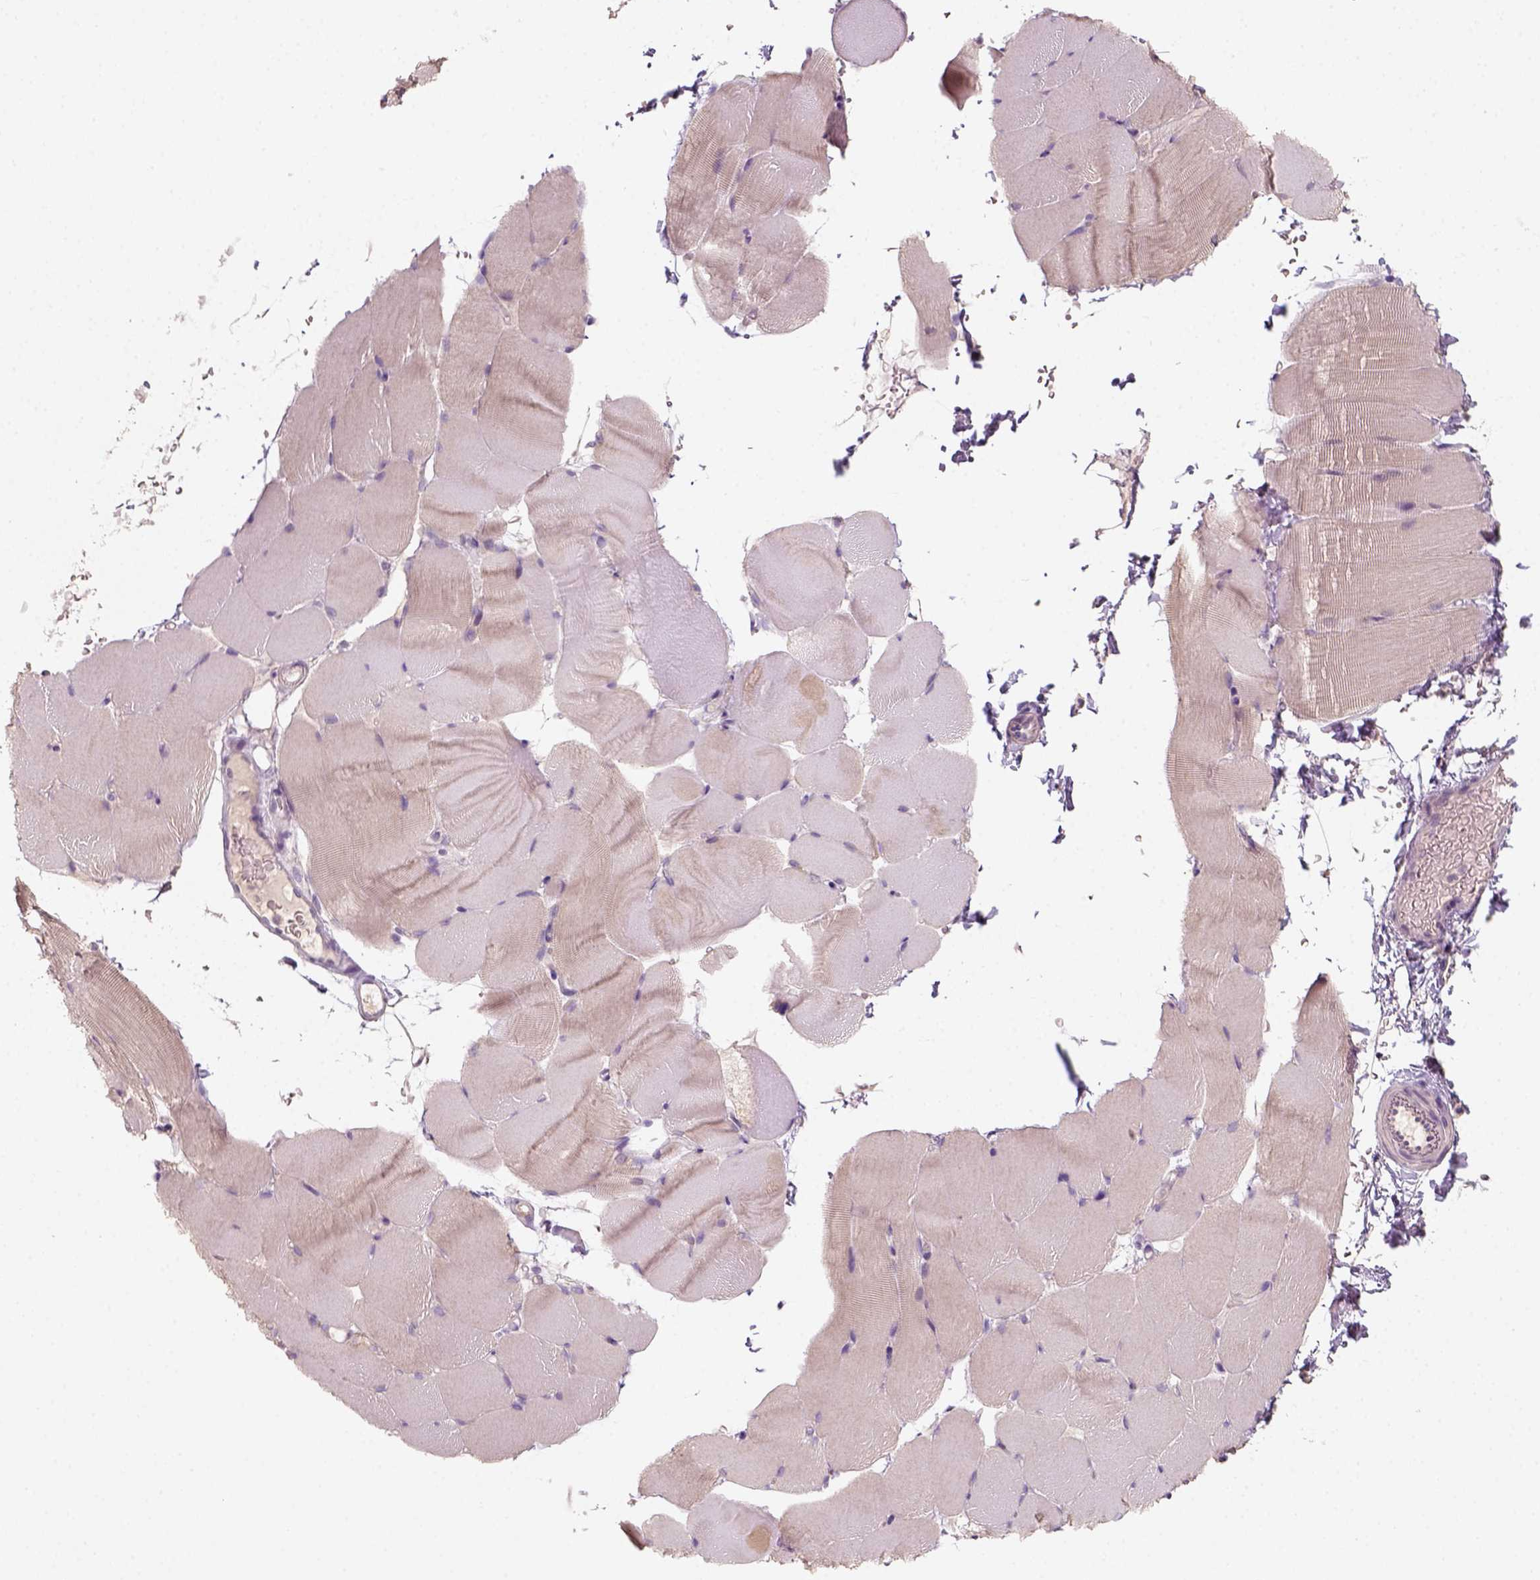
{"staining": {"intensity": "negative", "quantity": "none", "location": "none"}, "tissue": "skeletal muscle", "cell_type": "Myocytes", "image_type": "normal", "snomed": [{"axis": "morphology", "description": "Normal tissue, NOS"}, {"axis": "topography", "description": "Skeletal muscle"}], "caption": "Protein analysis of unremarkable skeletal muscle displays no significant staining in myocytes.", "gene": "AQP9", "patient": {"sex": "female", "age": 37}}